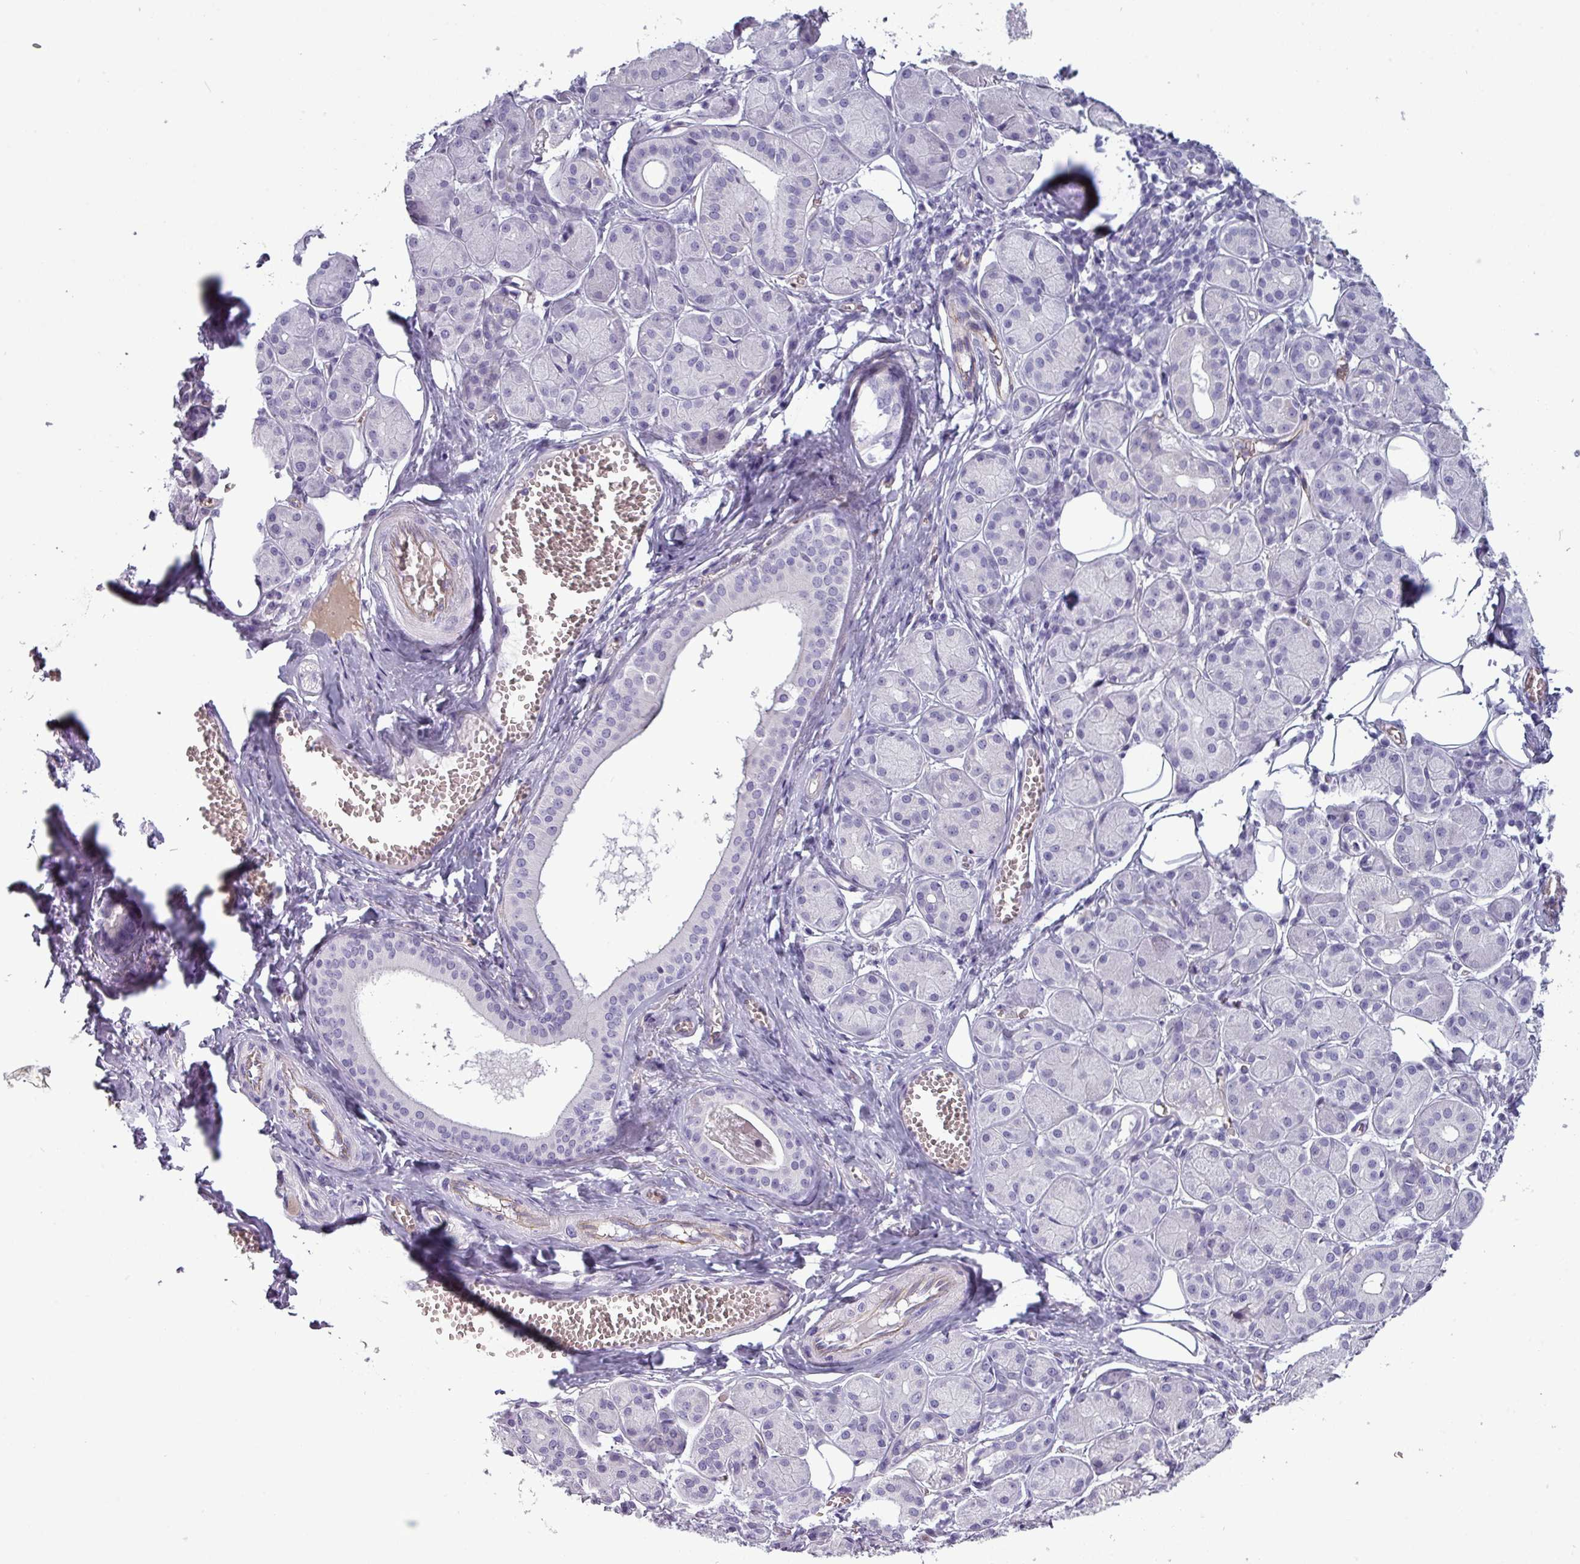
{"staining": {"intensity": "negative", "quantity": "none", "location": "none"}, "tissue": "salivary gland", "cell_type": "Glandular cells", "image_type": "normal", "snomed": [{"axis": "morphology", "description": "Squamous cell carcinoma, NOS"}, {"axis": "topography", "description": "Skin"}, {"axis": "topography", "description": "Head-Neck"}], "caption": "This is an immunohistochemistry (IHC) image of unremarkable salivary gland. There is no positivity in glandular cells.", "gene": "AREL1", "patient": {"sex": "male", "age": 80}}